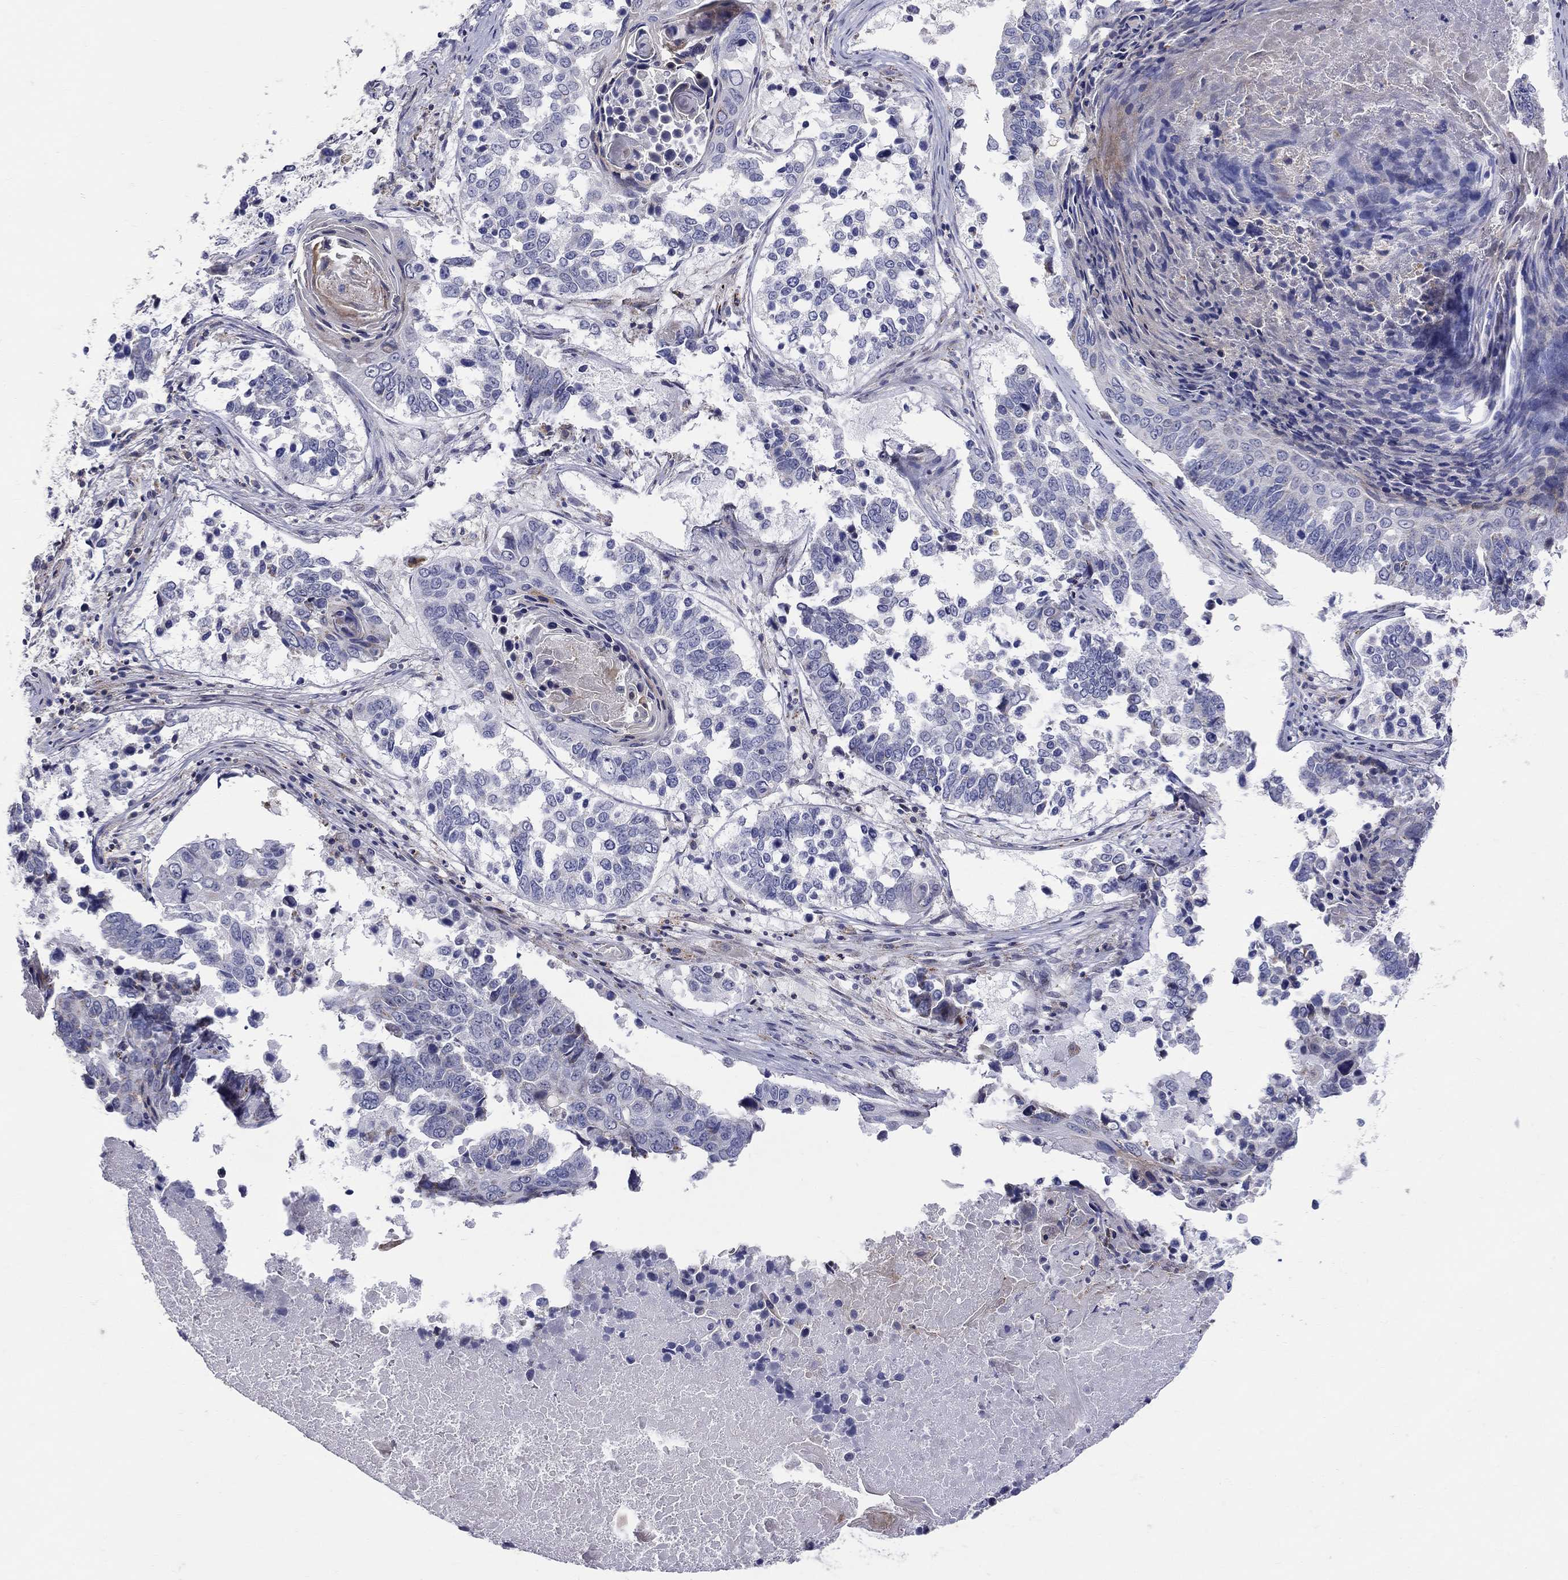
{"staining": {"intensity": "negative", "quantity": "none", "location": "none"}, "tissue": "lung cancer", "cell_type": "Tumor cells", "image_type": "cancer", "snomed": [{"axis": "morphology", "description": "Squamous cell carcinoma, NOS"}, {"axis": "topography", "description": "Lung"}], "caption": "A photomicrograph of human lung cancer is negative for staining in tumor cells.", "gene": "HMX2", "patient": {"sex": "male", "age": 73}}